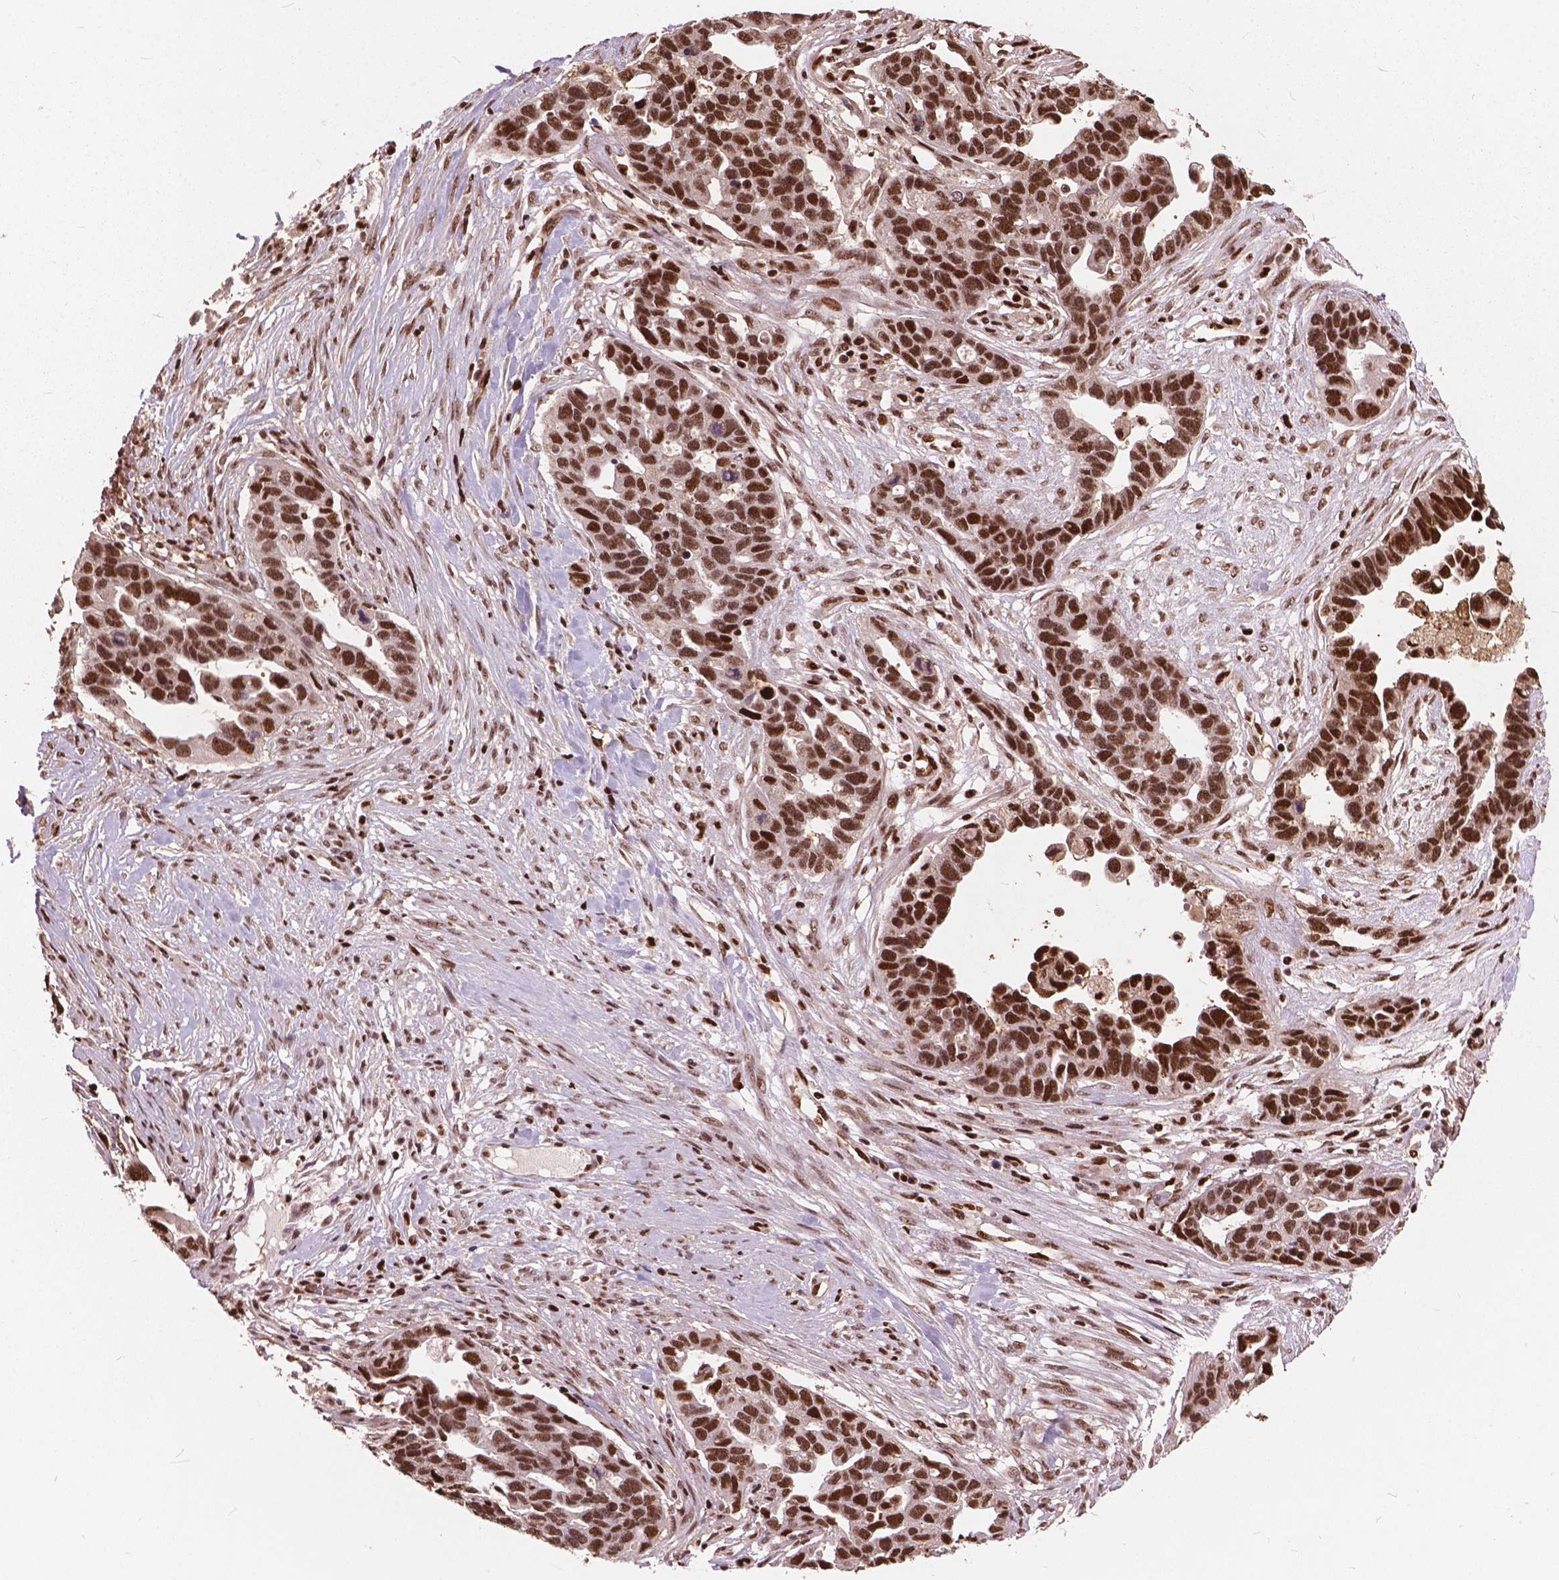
{"staining": {"intensity": "strong", "quantity": ">75%", "location": "nuclear"}, "tissue": "ovarian cancer", "cell_type": "Tumor cells", "image_type": "cancer", "snomed": [{"axis": "morphology", "description": "Cystadenocarcinoma, serous, NOS"}, {"axis": "topography", "description": "Ovary"}], "caption": "Protein staining exhibits strong nuclear staining in approximately >75% of tumor cells in ovarian serous cystadenocarcinoma. The staining is performed using DAB brown chromogen to label protein expression. The nuclei are counter-stained blue using hematoxylin.", "gene": "ANP32B", "patient": {"sex": "female", "age": 54}}